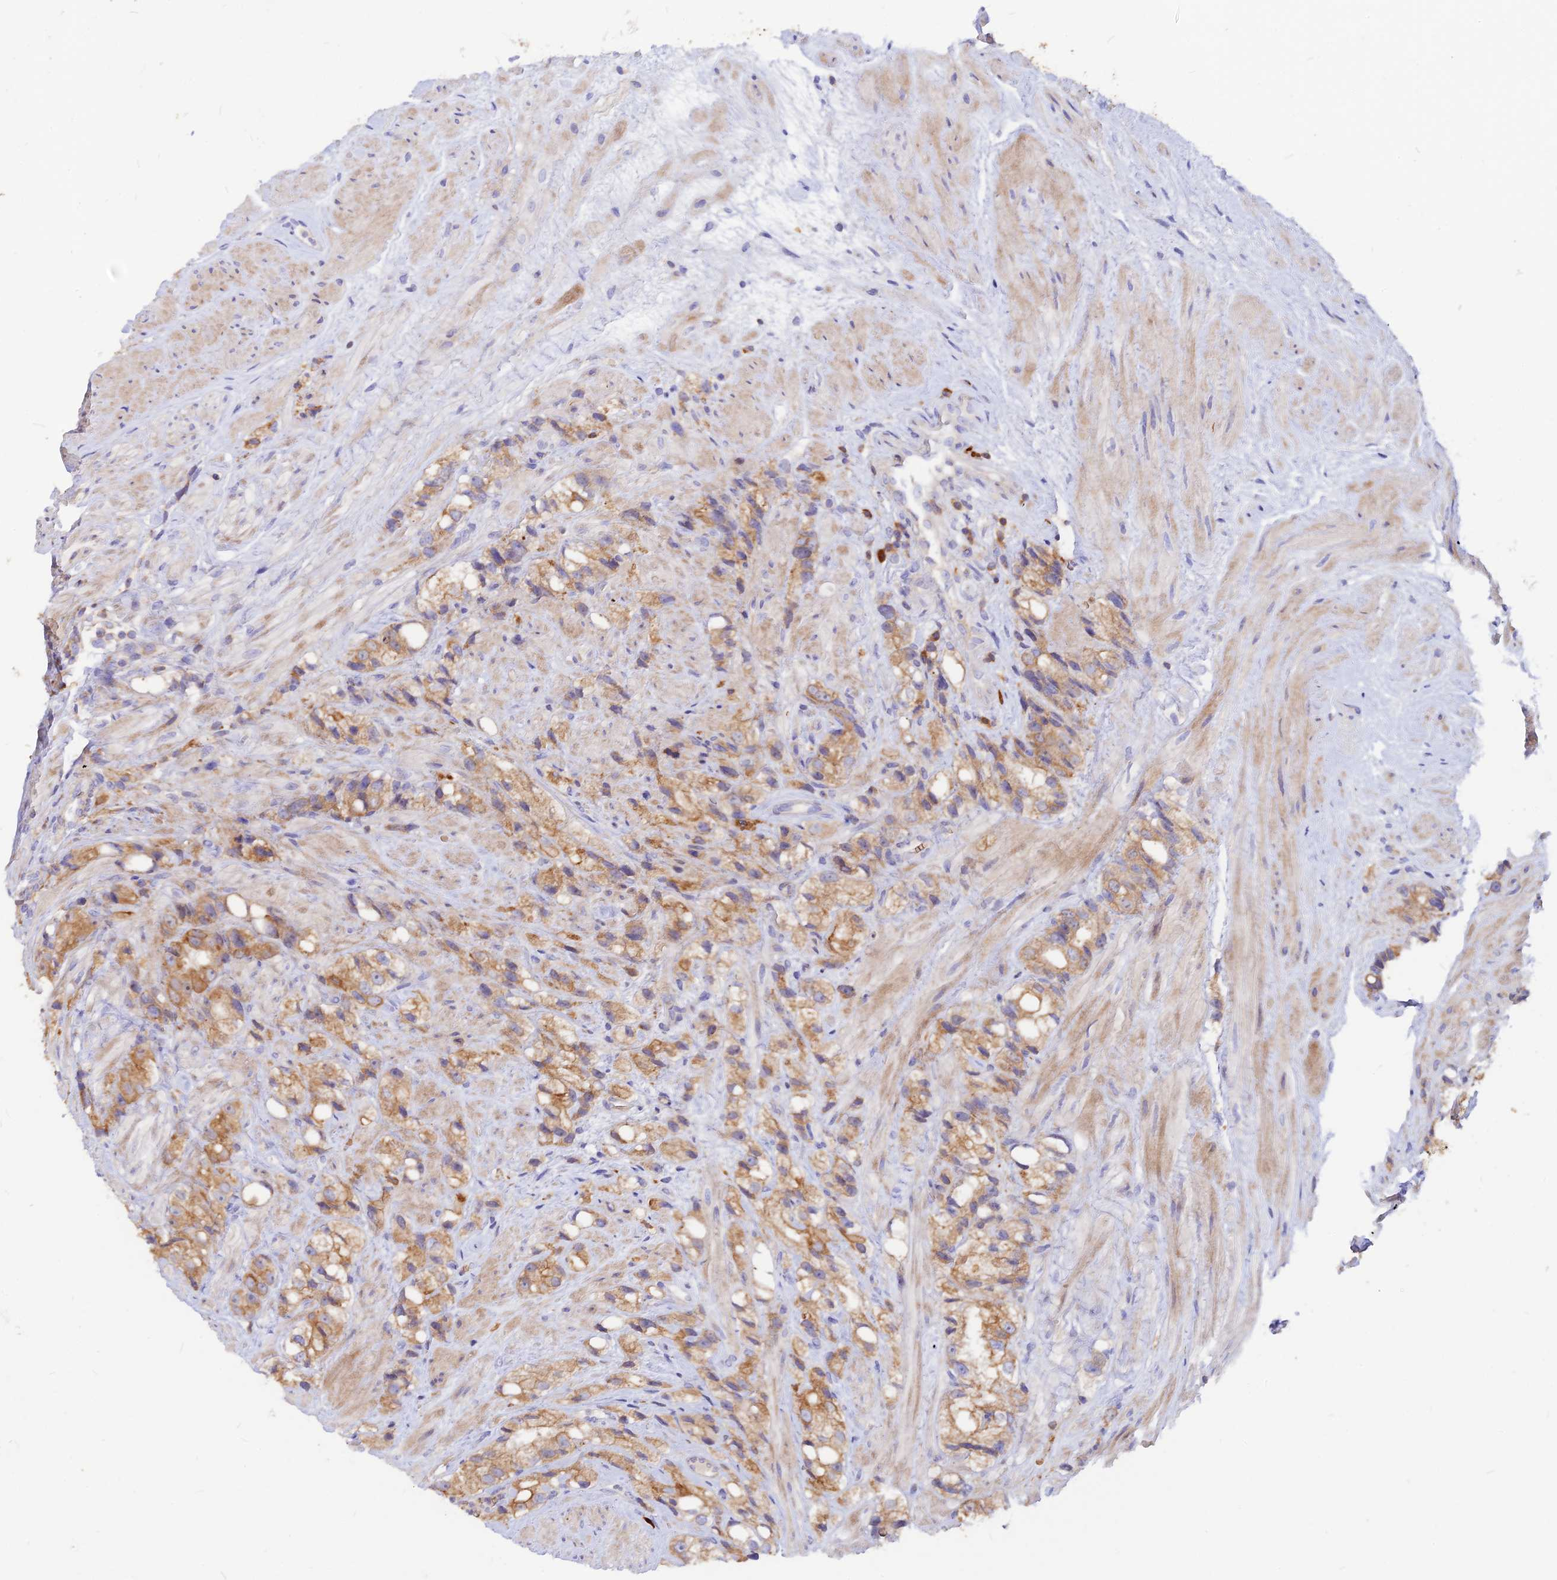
{"staining": {"intensity": "moderate", "quantity": ">75%", "location": "cytoplasmic/membranous"}, "tissue": "prostate cancer", "cell_type": "Tumor cells", "image_type": "cancer", "snomed": [{"axis": "morphology", "description": "Adenocarcinoma, NOS"}, {"axis": "topography", "description": "Prostate"}], "caption": "Adenocarcinoma (prostate) was stained to show a protein in brown. There is medium levels of moderate cytoplasmic/membranous positivity in approximately >75% of tumor cells.", "gene": "DENND2D", "patient": {"sex": "male", "age": 79}}